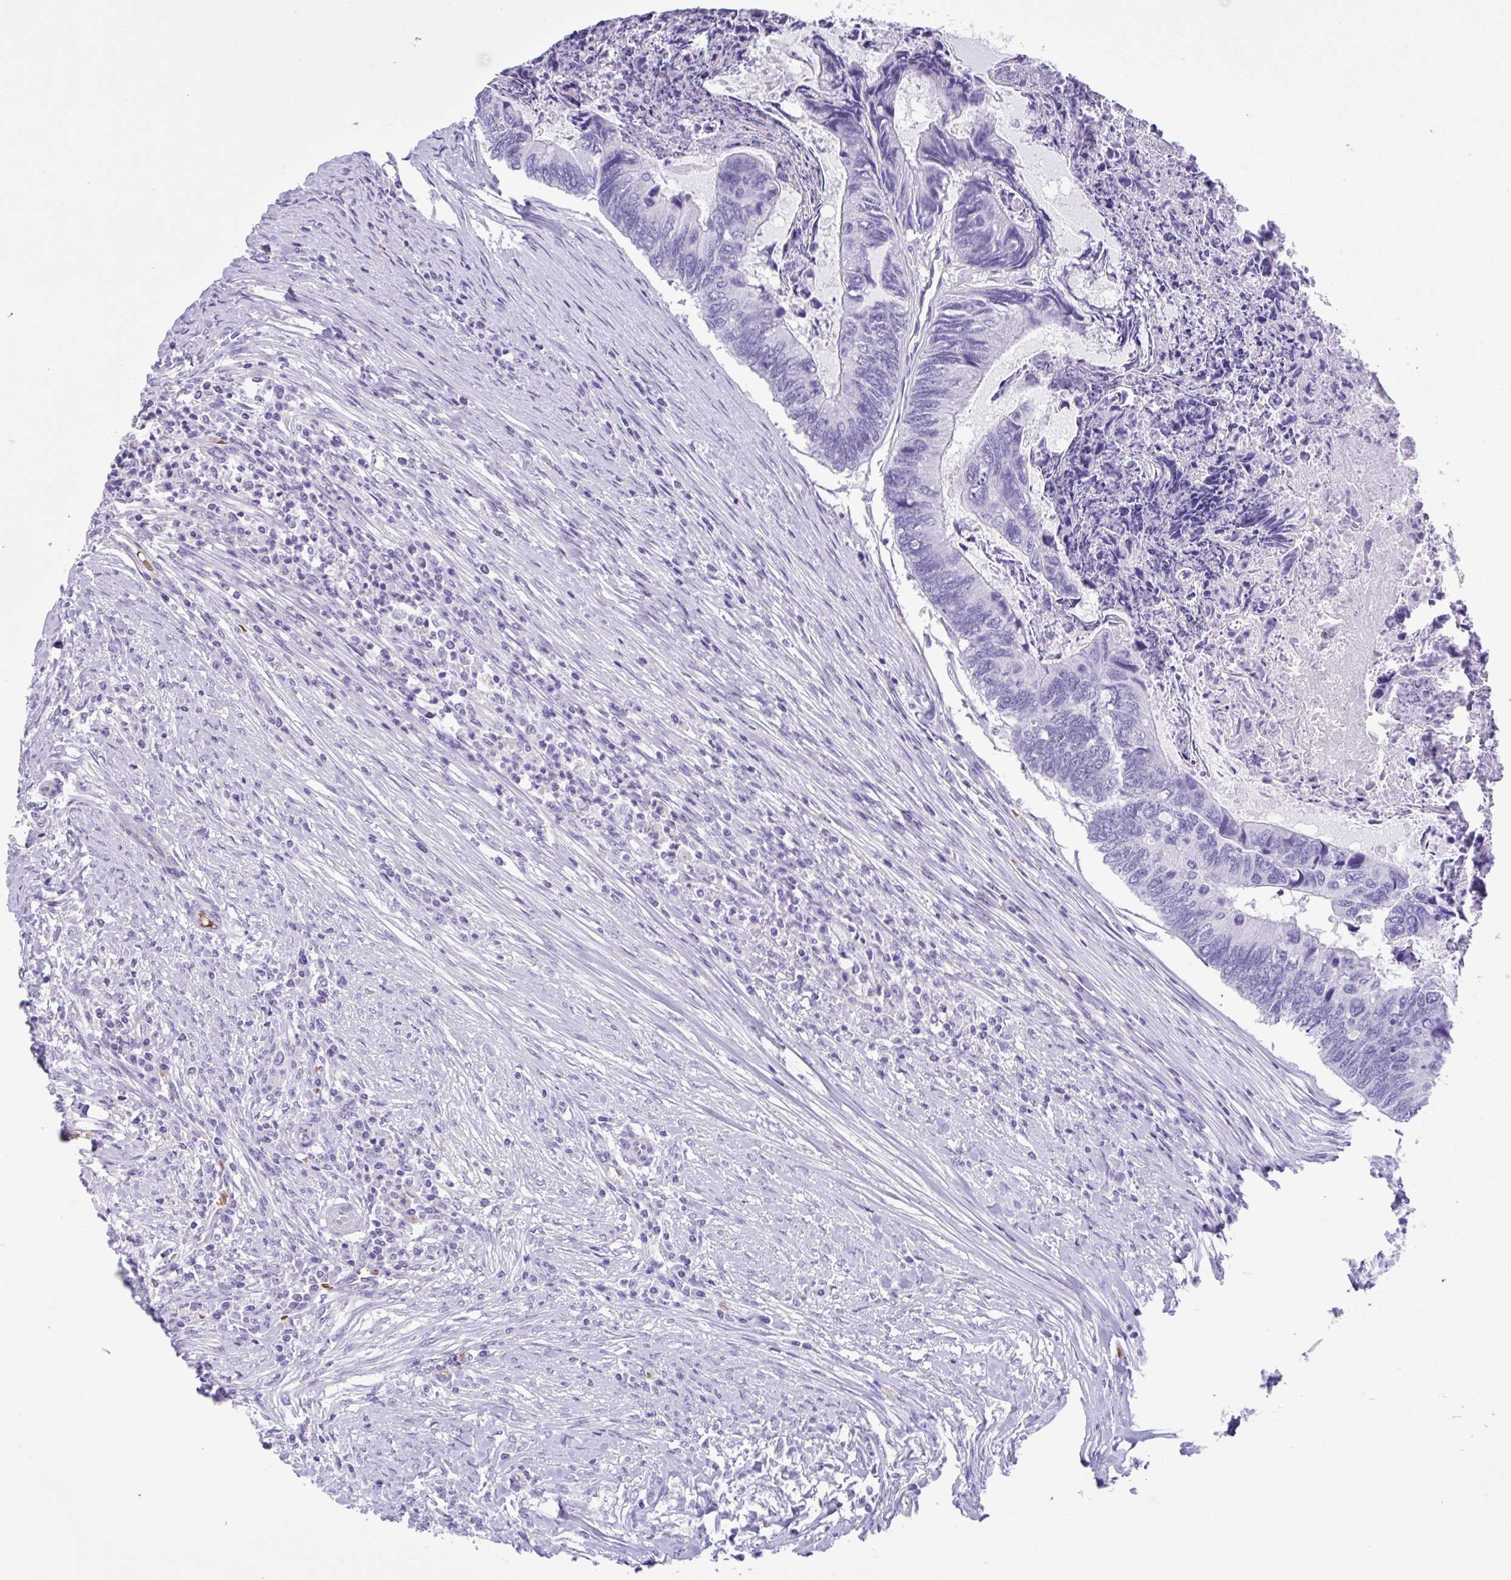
{"staining": {"intensity": "negative", "quantity": "none", "location": "none"}, "tissue": "colorectal cancer", "cell_type": "Tumor cells", "image_type": "cancer", "snomed": [{"axis": "morphology", "description": "Adenocarcinoma, NOS"}, {"axis": "topography", "description": "Colon"}], "caption": "This is an immunohistochemistry (IHC) micrograph of colorectal adenocarcinoma. There is no expression in tumor cells.", "gene": "TMEM79", "patient": {"sex": "female", "age": 67}}